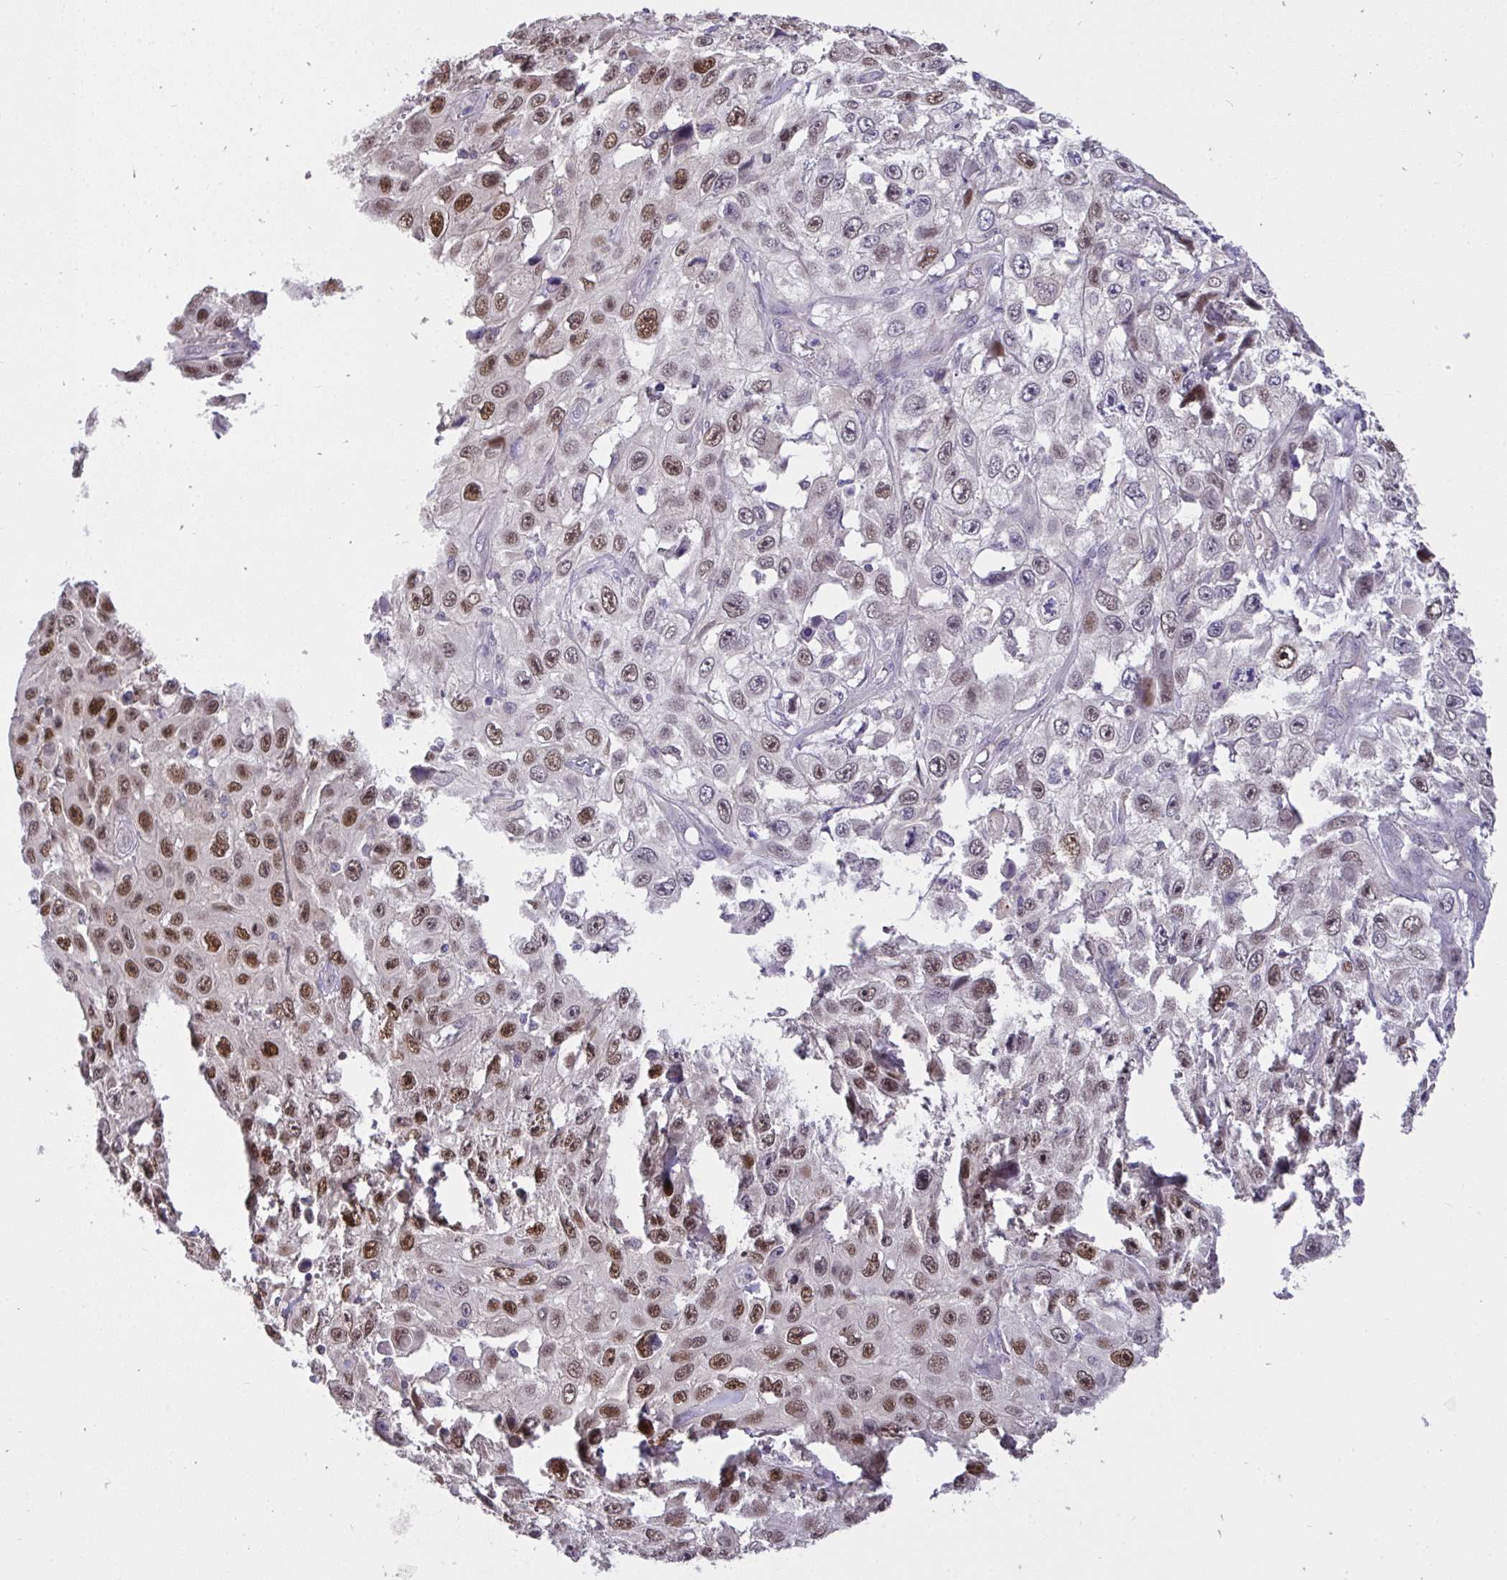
{"staining": {"intensity": "moderate", "quantity": ">75%", "location": "nuclear"}, "tissue": "skin cancer", "cell_type": "Tumor cells", "image_type": "cancer", "snomed": [{"axis": "morphology", "description": "Squamous cell carcinoma, NOS"}, {"axis": "topography", "description": "Skin"}], "caption": "Moderate nuclear protein positivity is appreciated in approximately >75% of tumor cells in skin cancer. Nuclei are stained in blue.", "gene": "C19orf54", "patient": {"sex": "male", "age": 82}}